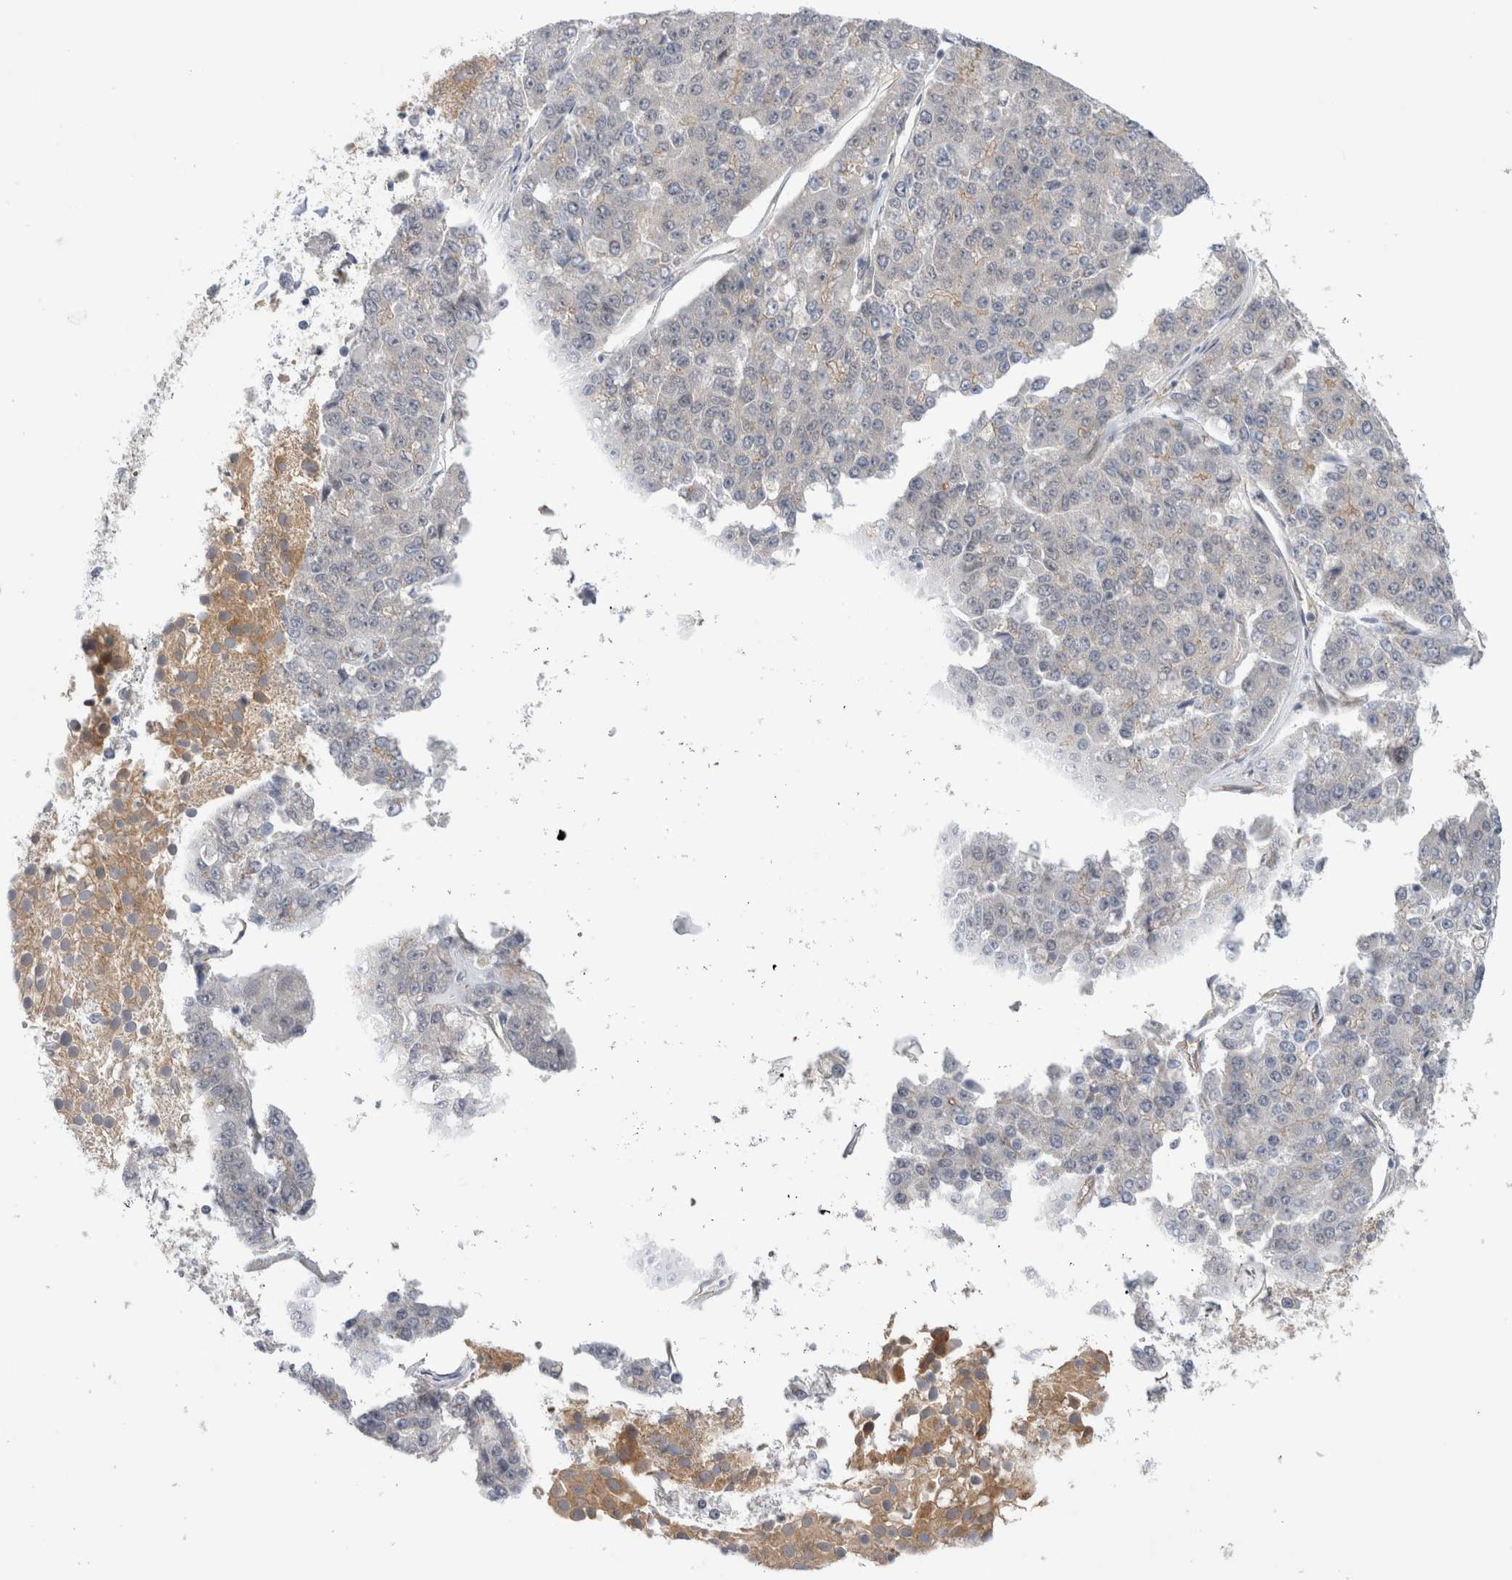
{"staining": {"intensity": "negative", "quantity": "none", "location": "none"}, "tissue": "pancreatic cancer", "cell_type": "Tumor cells", "image_type": "cancer", "snomed": [{"axis": "morphology", "description": "Adenocarcinoma, NOS"}, {"axis": "topography", "description": "Pancreas"}], "caption": "Immunohistochemistry (IHC) micrograph of adenocarcinoma (pancreatic) stained for a protein (brown), which displays no positivity in tumor cells. The staining is performed using DAB (3,3'-diaminobenzidine) brown chromogen with nuclei counter-stained in using hematoxylin.", "gene": "TAFA5", "patient": {"sex": "male", "age": 50}}